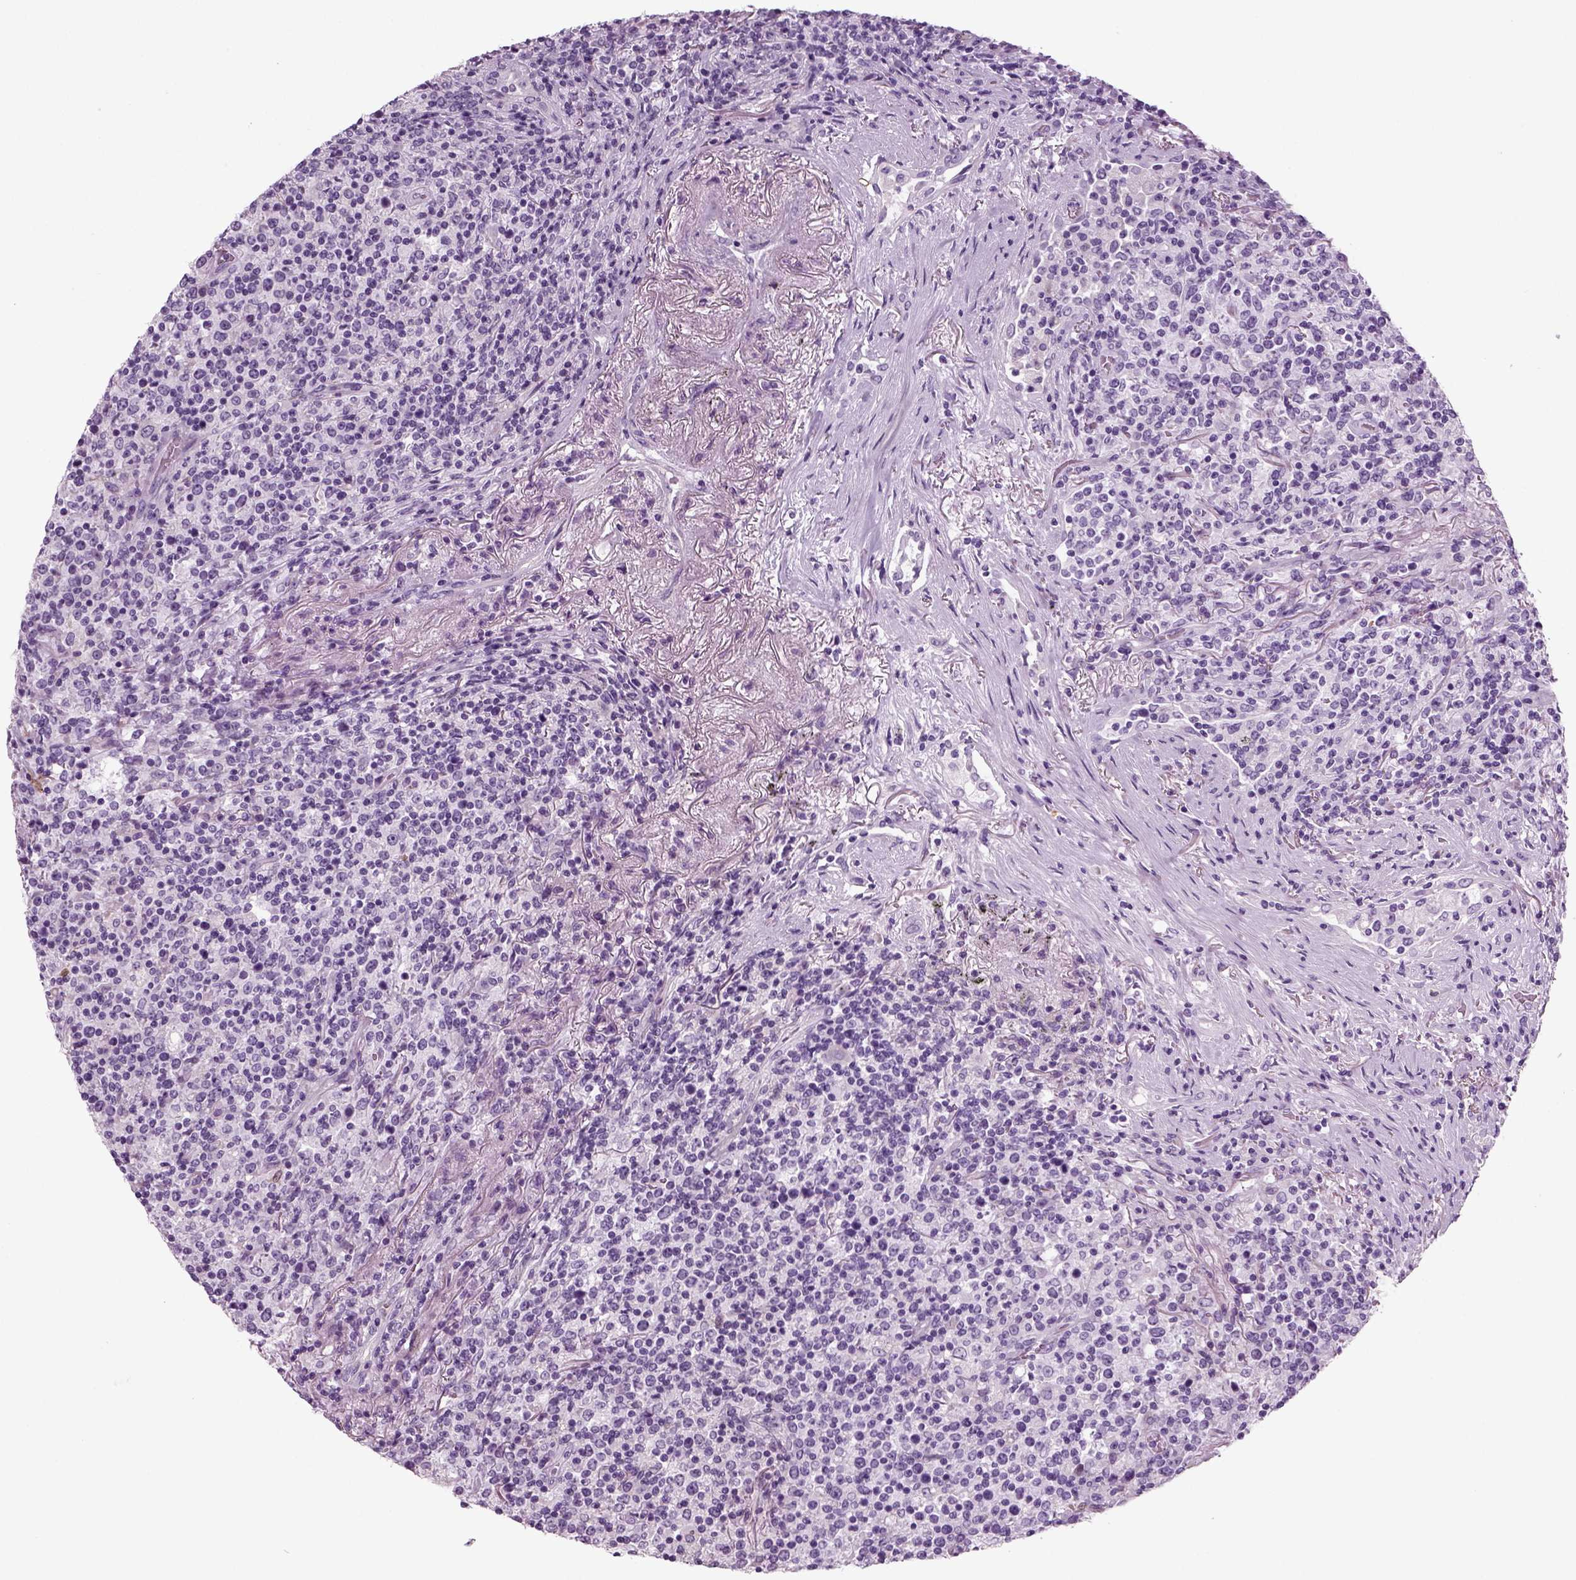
{"staining": {"intensity": "negative", "quantity": "none", "location": "none"}, "tissue": "lymphoma", "cell_type": "Tumor cells", "image_type": "cancer", "snomed": [{"axis": "morphology", "description": "Malignant lymphoma, non-Hodgkin's type, High grade"}, {"axis": "topography", "description": "Lung"}], "caption": "IHC micrograph of human lymphoma stained for a protein (brown), which exhibits no positivity in tumor cells.", "gene": "CRABP1", "patient": {"sex": "male", "age": 79}}